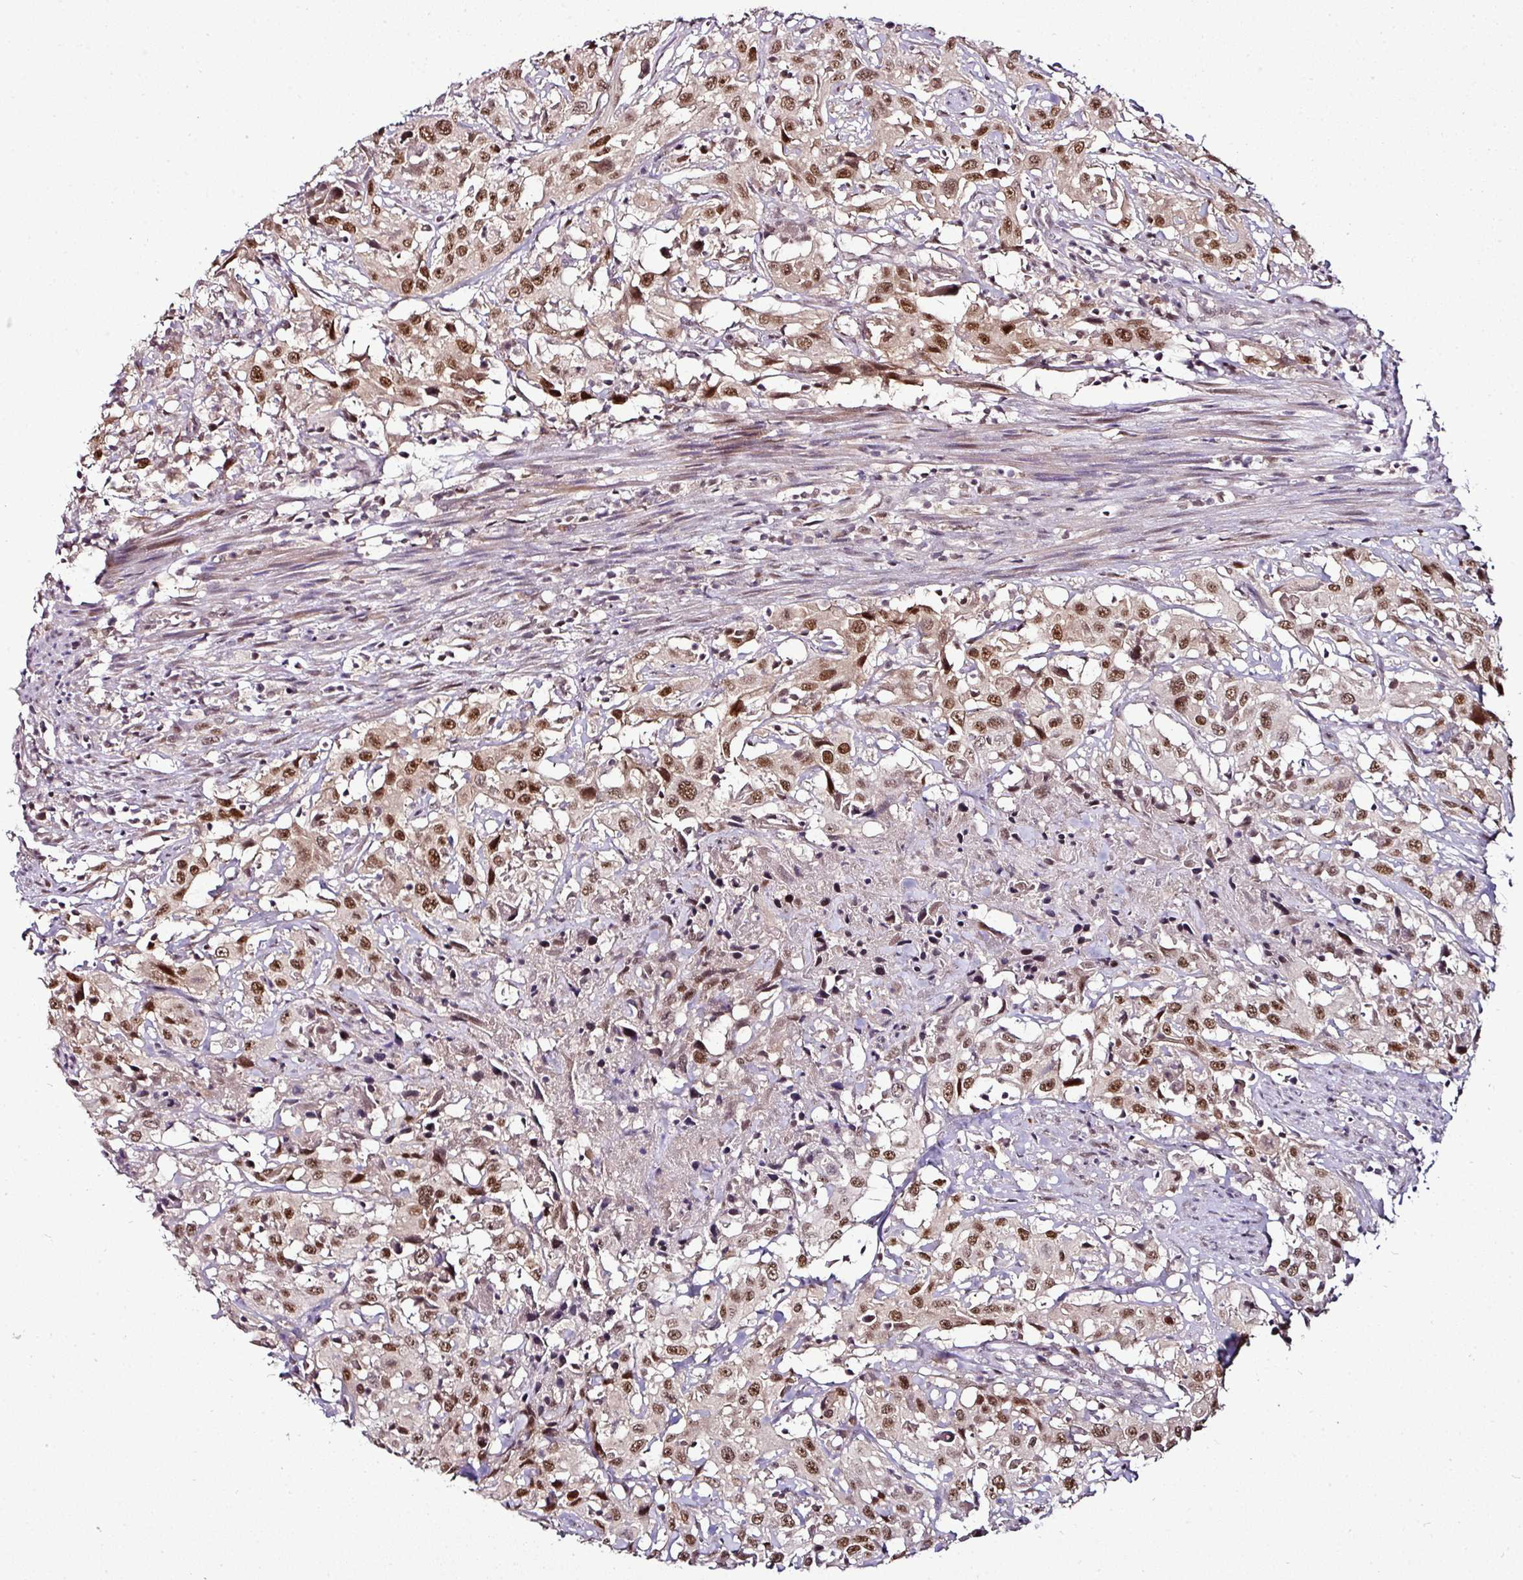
{"staining": {"intensity": "moderate", "quantity": ">75%", "location": "nuclear"}, "tissue": "urothelial cancer", "cell_type": "Tumor cells", "image_type": "cancer", "snomed": [{"axis": "morphology", "description": "Urothelial carcinoma, High grade"}, {"axis": "topography", "description": "Urinary bladder"}], "caption": "Moderate nuclear protein expression is appreciated in approximately >75% of tumor cells in urothelial cancer.", "gene": "KLF16", "patient": {"sex": "male", "age": 61}}